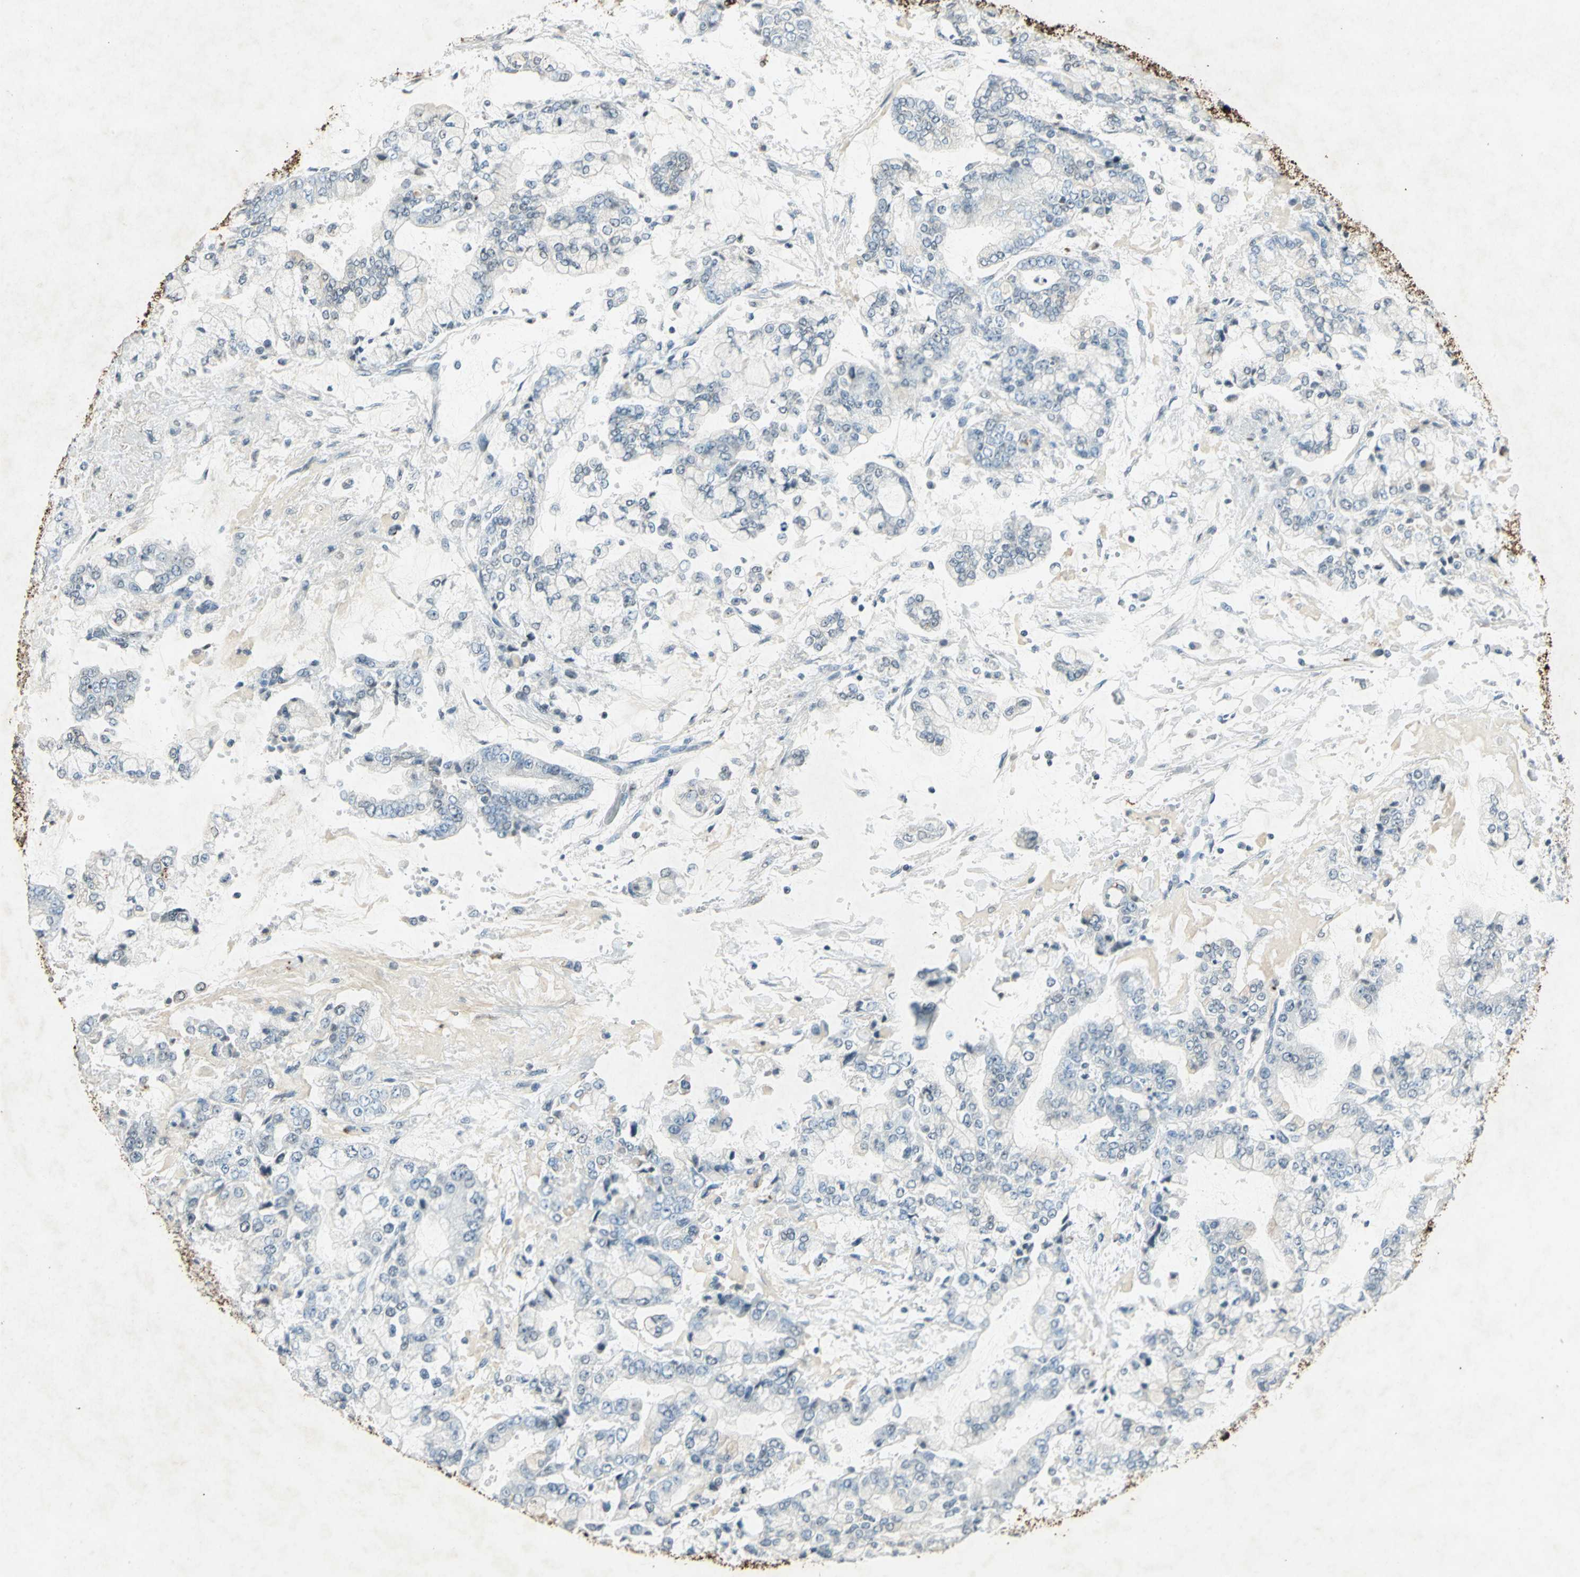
{"staining": {"intensity": "negative", "quantity": "none", "location": "none"}, "tissue": "stomach cancer", "cell_type": "Tumor cells", "image_type": "cancer", "snomed": [{"axis": "morphology", "description": "Adenocarcinoma, NOS"}, {"axis": "topography", "description": "Stomach"}], "caption": "High magnification brightfield microscopy of stomach cancer (adenocarcinoma) stained with DAB (3,3'-diaminobenzidine) (brown) and counterstained with hematoxylin (blue): tumor cells show no significant expression. Nuclei are stained in blue.", "gene": "CAMK2B", "patient": {"sex": "male", "age": 76}}